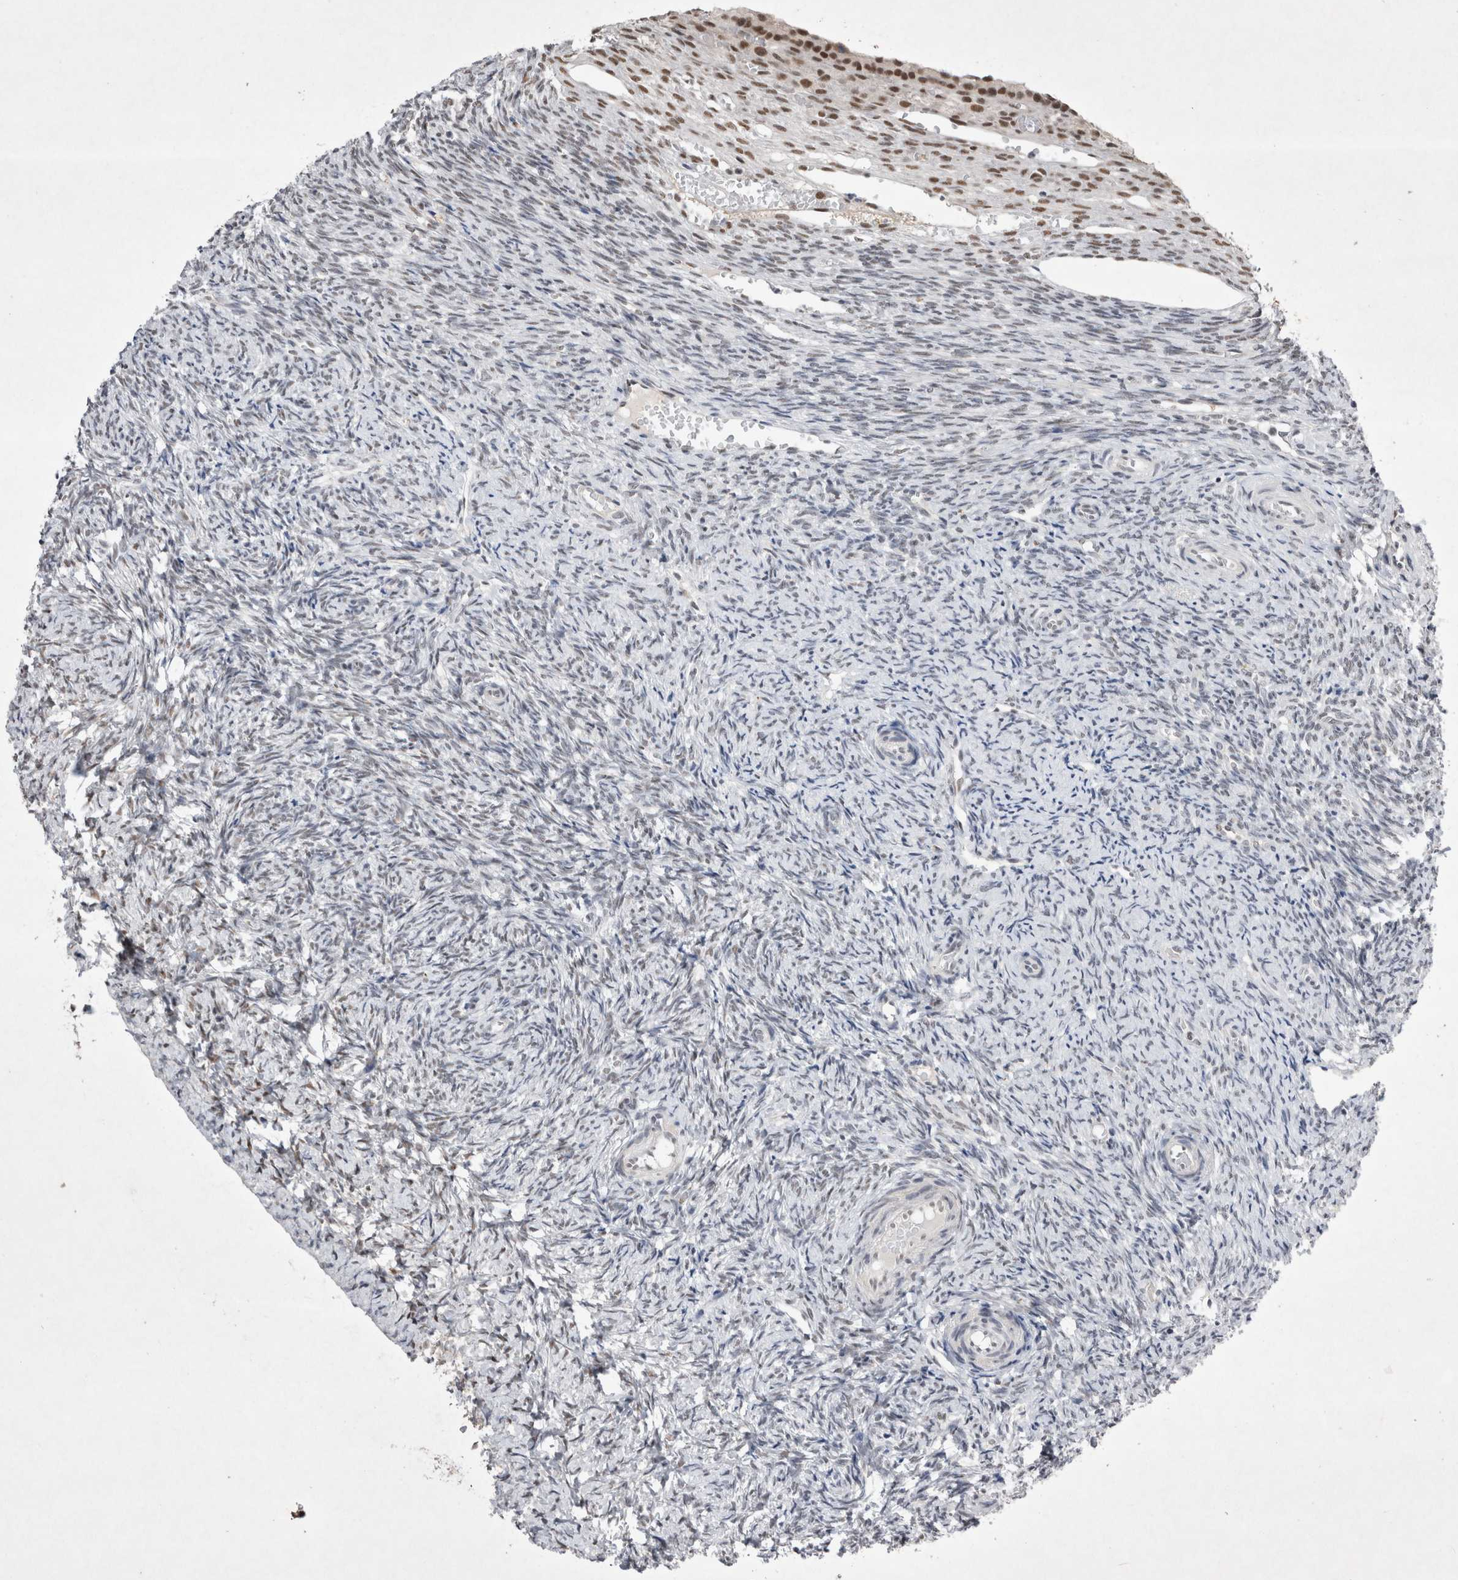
{"staining": {"intensity": "weak", "quantity": ">75%", "location": "cytoplasmic/membranous,nuclear"}, "tissue": "ovary", "cell_type": "Follicle cells", "image_type": "normal", "snomed": [{"axis": "morphology", "description": "Normal tissue, NOS"}, {"axis": "topography", "description": "Ovary"}], "caption": "Immunohistochemical staining of unremarkable ovary shows >75% levels of weak cytoplasmic/membranous,nuclear protein staining in about >75% of follicle cells.", "gene": "RBM6", "patient": {"sex": "female", "age": 41}}